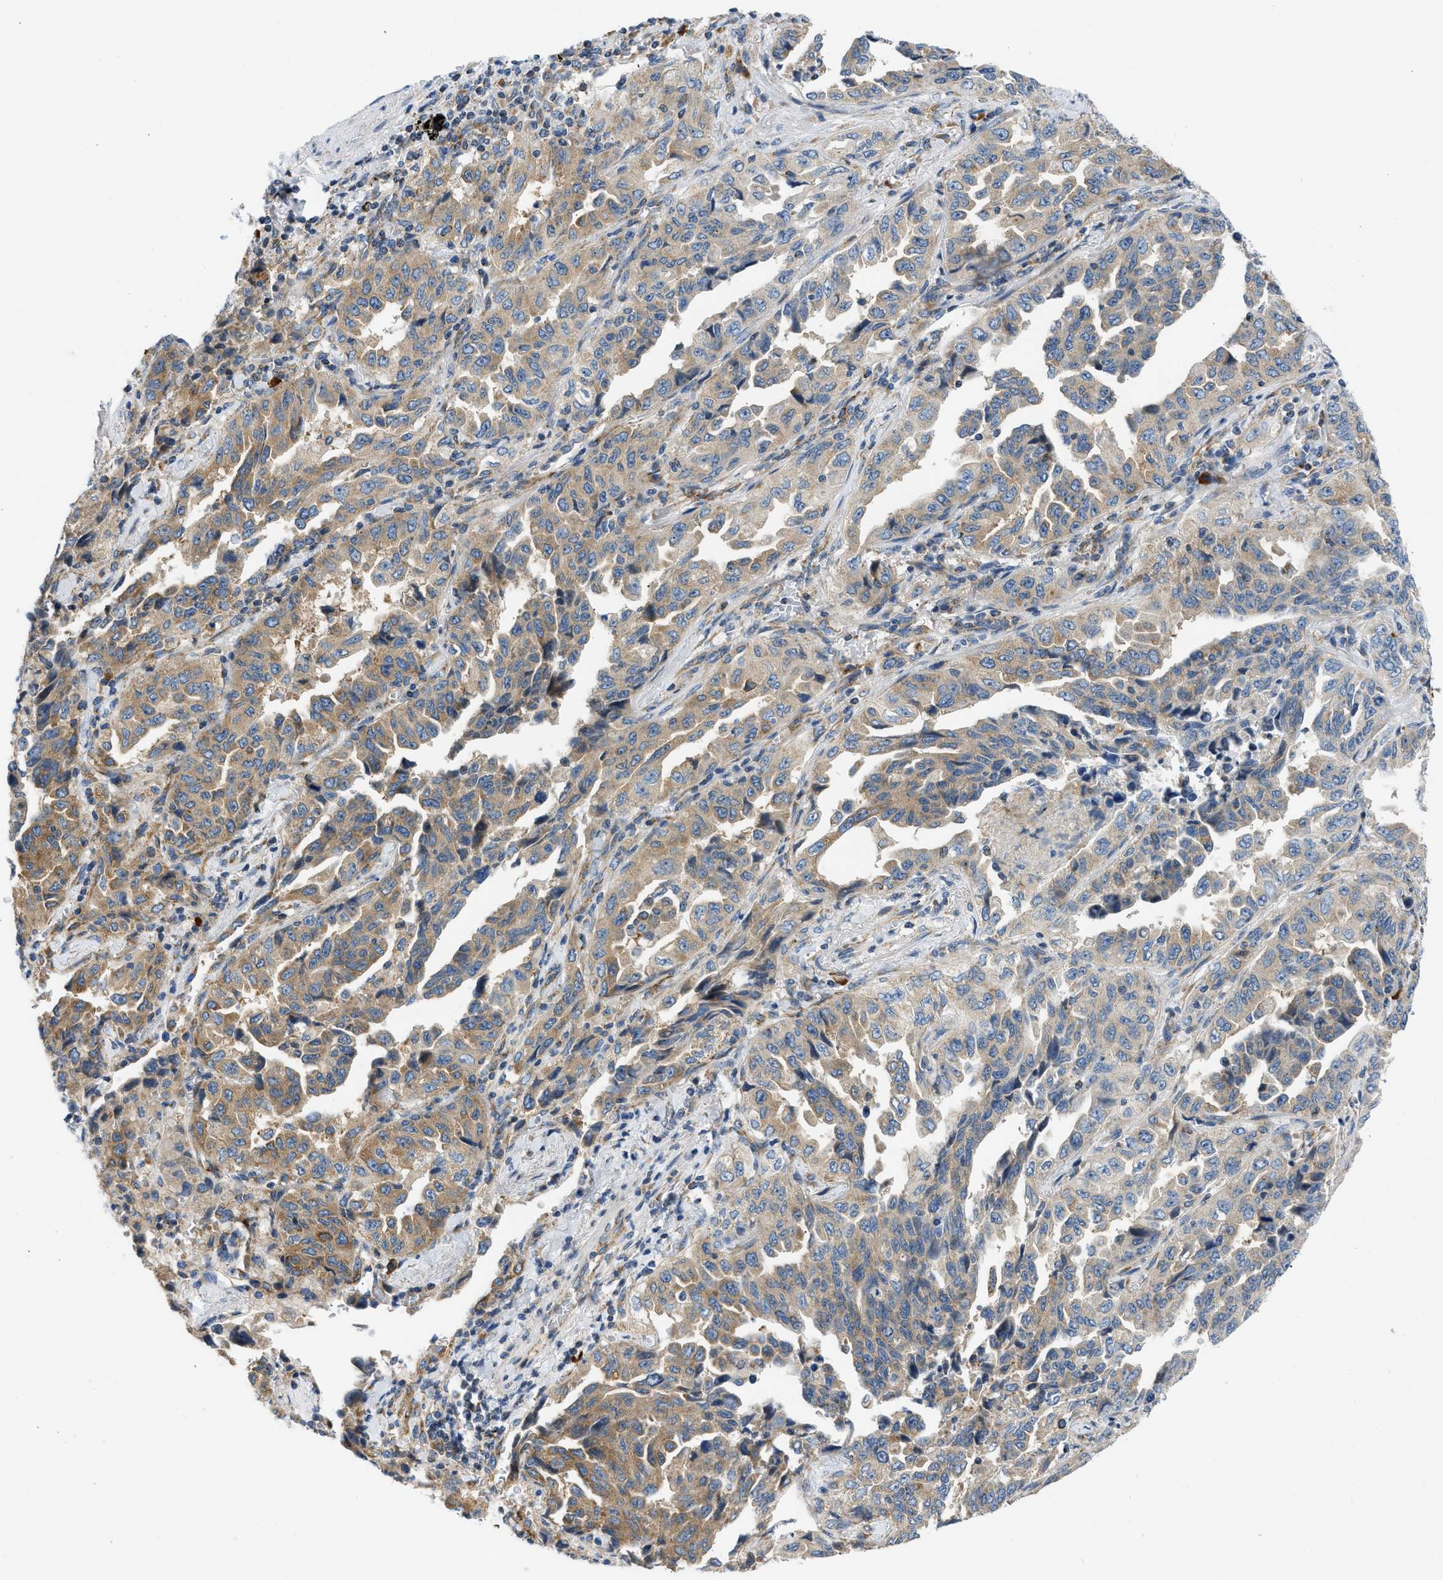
{"staining": {"intensity": "moderate", "quantity": "25%-75%", "location": "cytoplasmic/membranous"}, "tissue": "lung cancer", "cell_type": "Tumor cells", "image_type": "cancer", "snomed": [{"axis": "morphology", "description": "Adenocarcinoma, NOS"}, {"axis": "topography", "description": "Lung"}], "caption": "IHC histopathology image of neoplastic tissue: human lung adenocarcinoma stained using IHC shows medium levels of moderate protein expression localized specifically in the cytoplasmic/membranous of tumor cells, appearing as a cytoplasmic/membranous brown color.", "gene": "CAMKK2", "patient": {"sex": "female", "age": 51}}